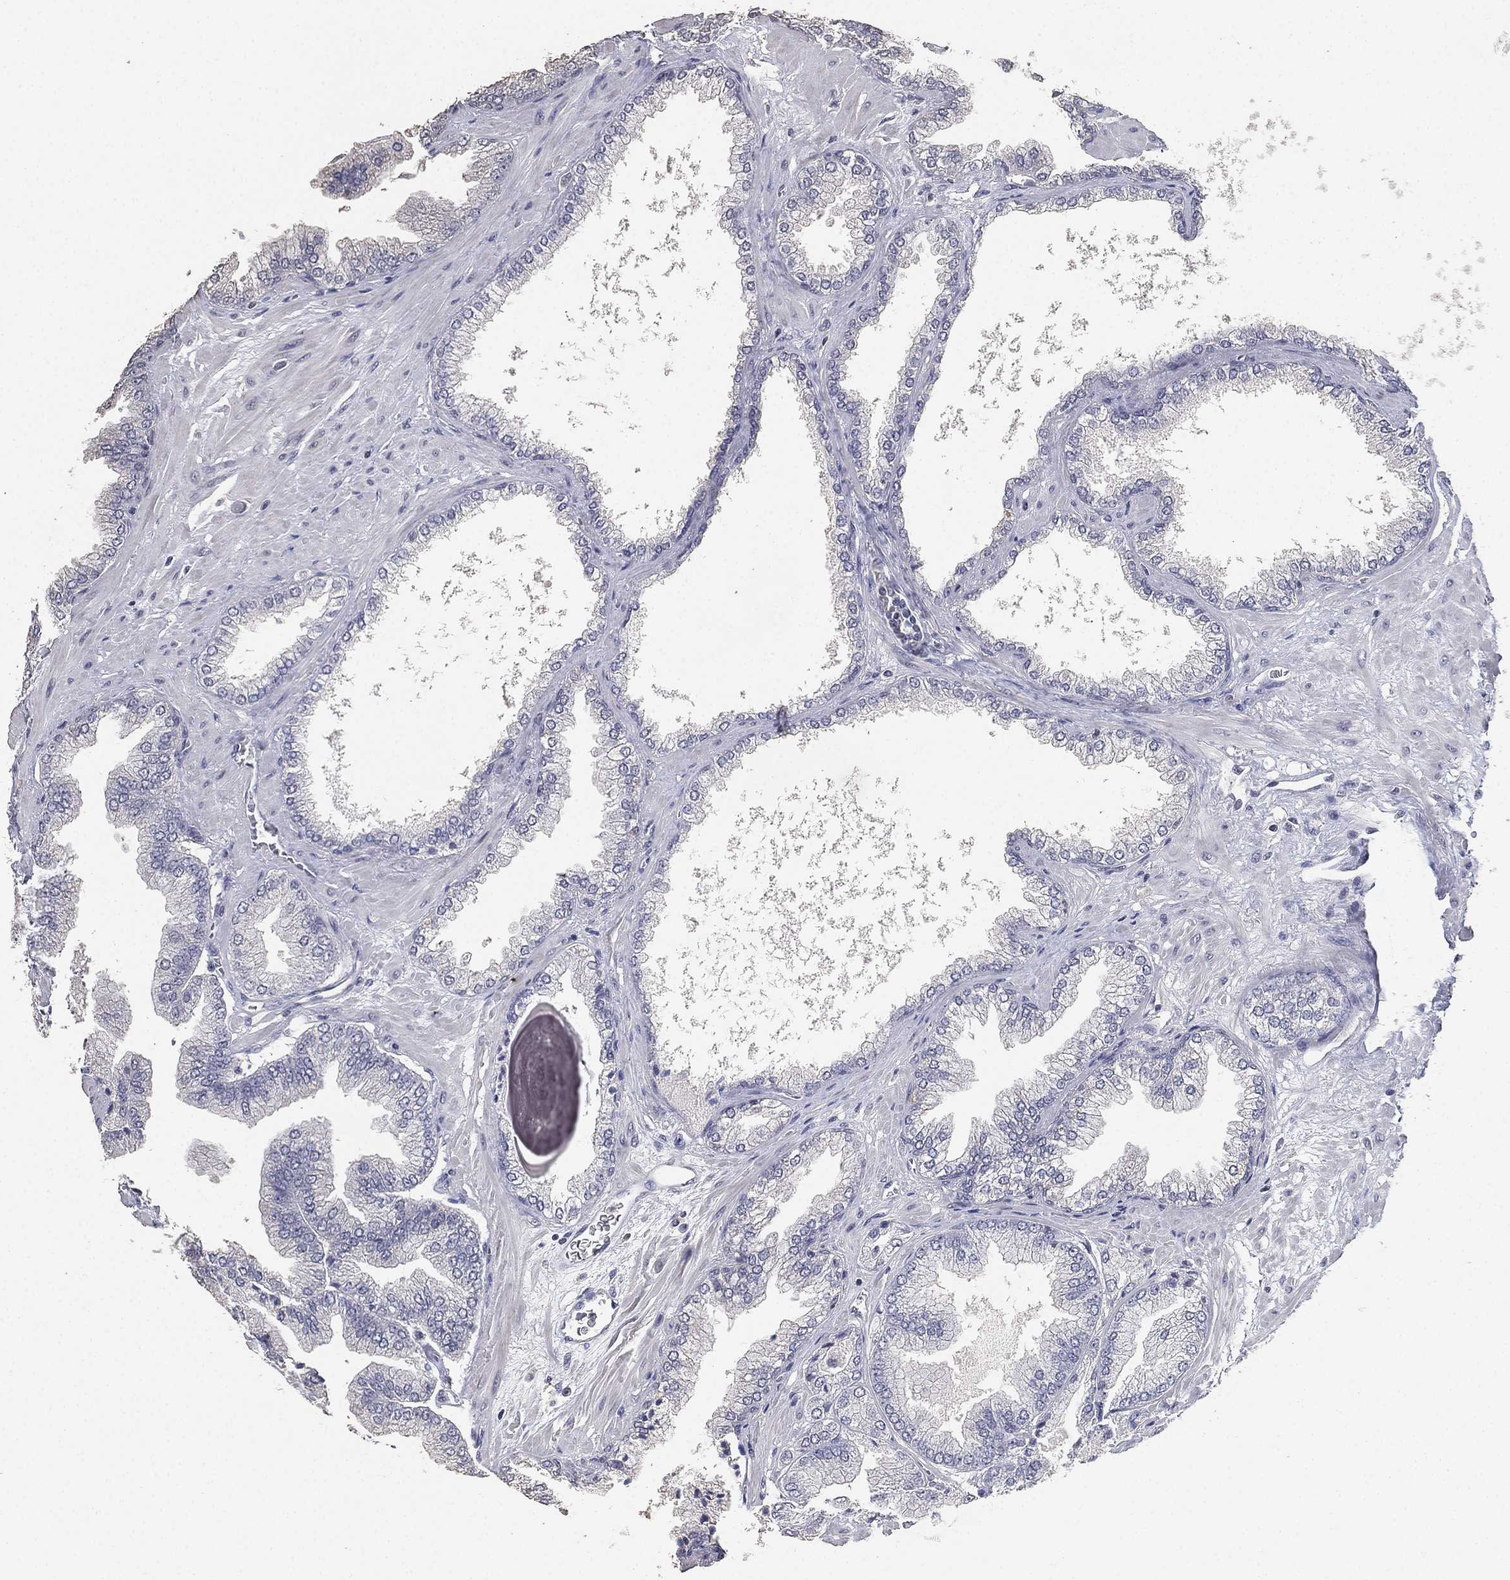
{"staining": {"intensity": "negative", "quantity": "none", "location": "none"}, "tissue": "prostate cancer", "cell_type": "Tumor cells", "image_type": "cancer", "snomed": [{"axis": "morphology", "description": "Adenocarcinoma, Low grade"}, {"axis": "topography", "description": "Prostate"}], "caption": "High power microscopy image of an IHC micrograph of low-grade adenocarcinoma (prostate), revealing no significant expression in tumor cells.", "gene": "DSG1", "patient": {"sex": "male", "age": 72}}